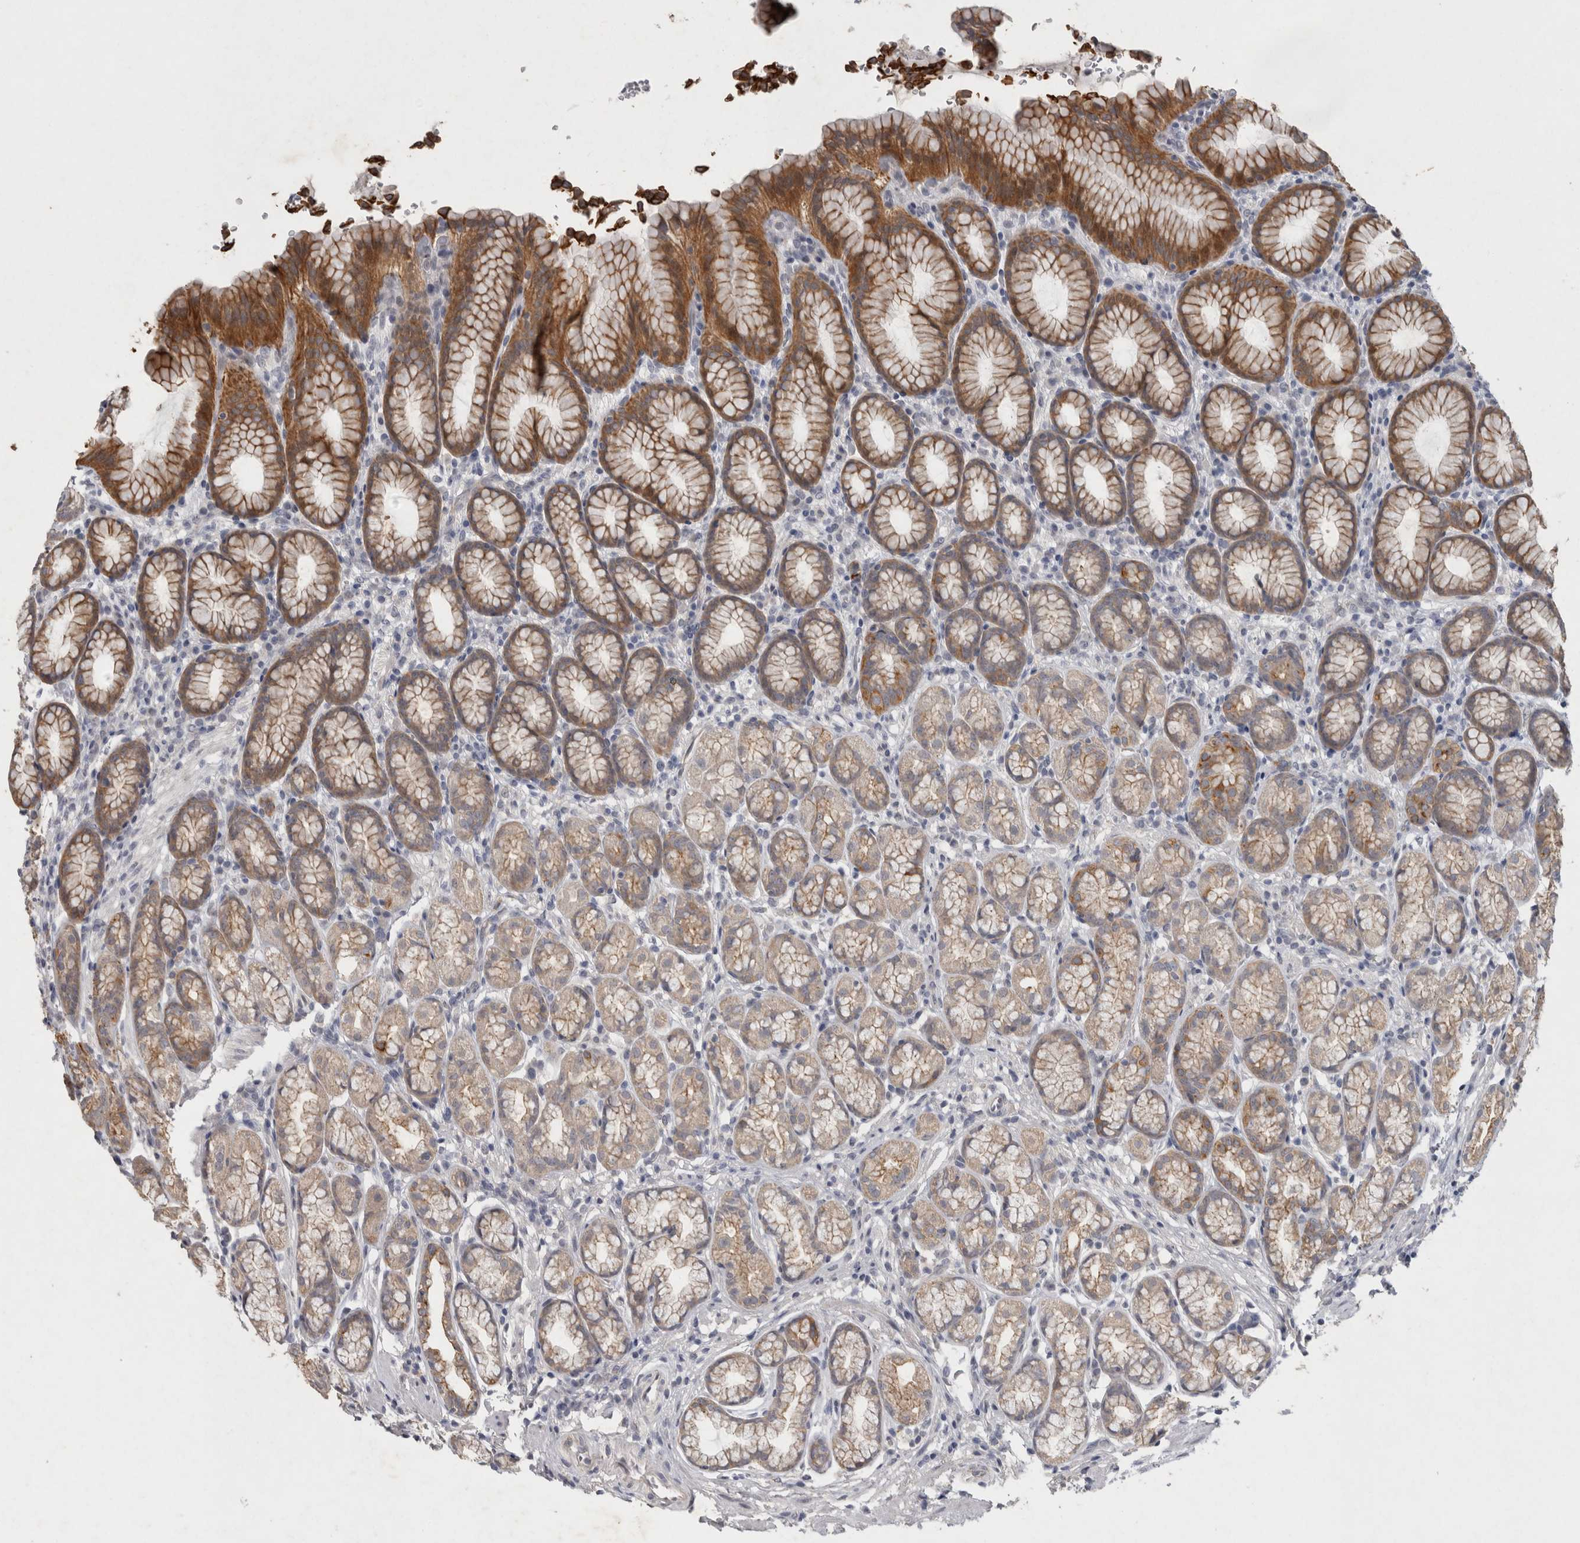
{"staining": {"intensity": "moderate", "quantity": "25%-75%", "location": "cytoplasmic/membranous"}, "tissue": "stomach", "cell_type": "Glandular cells", "image_type": "normal", "snomed": [{"axis": "morphology", "description": "Normal tissue, NOS"}, {"axis": "topography", "description": "Stomach"}], "caption": "Immunohistochemistry photomicrograph of benign stomach stained for a protein (brown), which shows medium levels of moderate cytoplasmic/membranous positivity in about 25%-75% of glandular cells.", "gene": "RHPN1", "patient": {"sex": "male", "age": 42}}